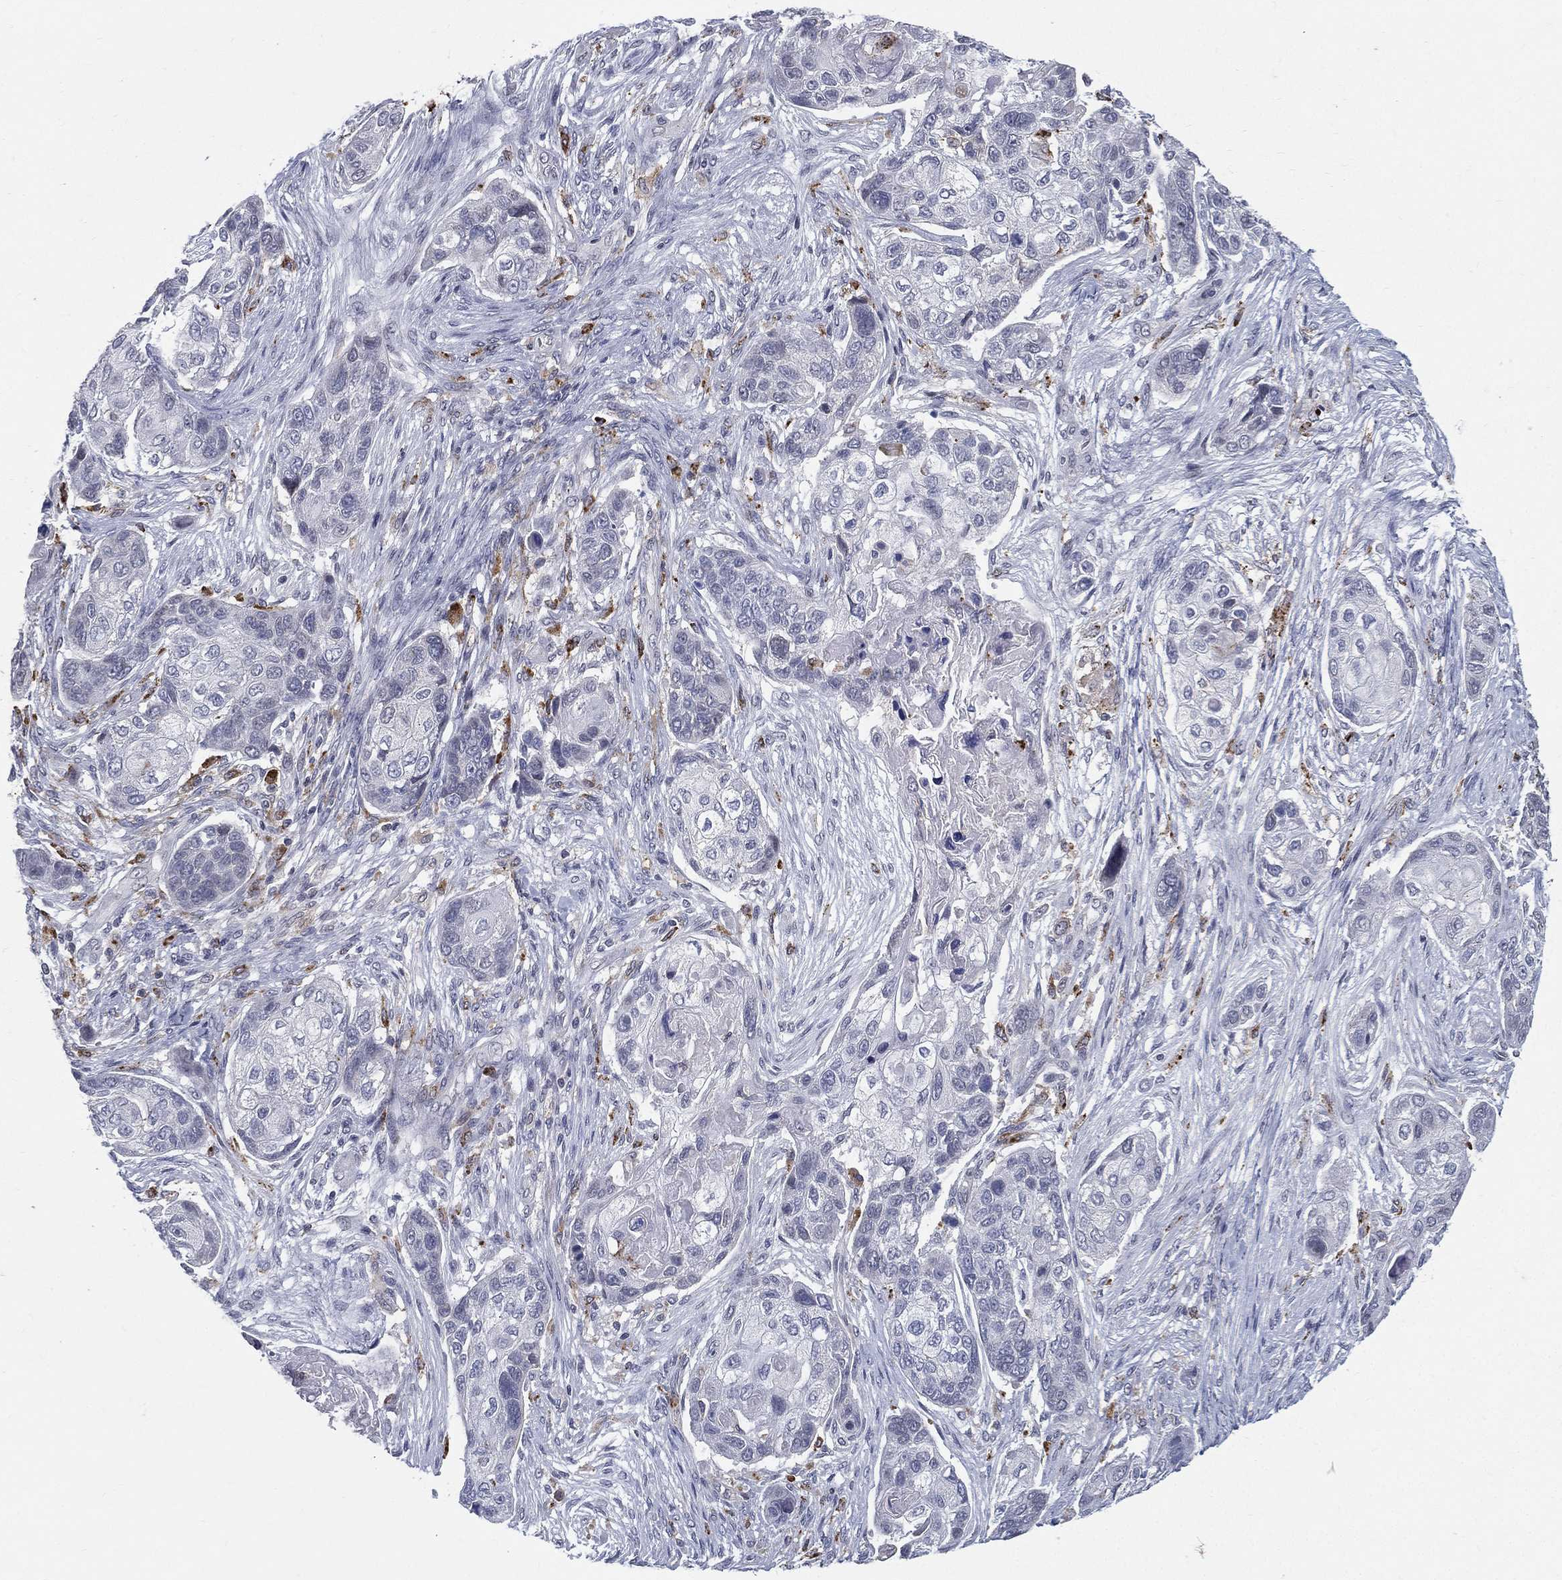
{"staining": {"intensity": "negative", "quantity": "none", "location": "none"}, "tissue": "lung cancer", "cell_type": "Tumor cells", "image_type": "cancer", "snomed": [{"axis": "morphology", "description": "Squamous cell carcinoma, NOS"}, {"axis": "topography", "description": "Lung"}], "caption": "There is no significant staining in tumor cells of lung squamous cell carcinoma. (Brightfield microscopy of DAB immunohistochemistry (IHC) at high magnification).", "gene": "EVI2B", "patient": {"sex": "male", "age": 69}}